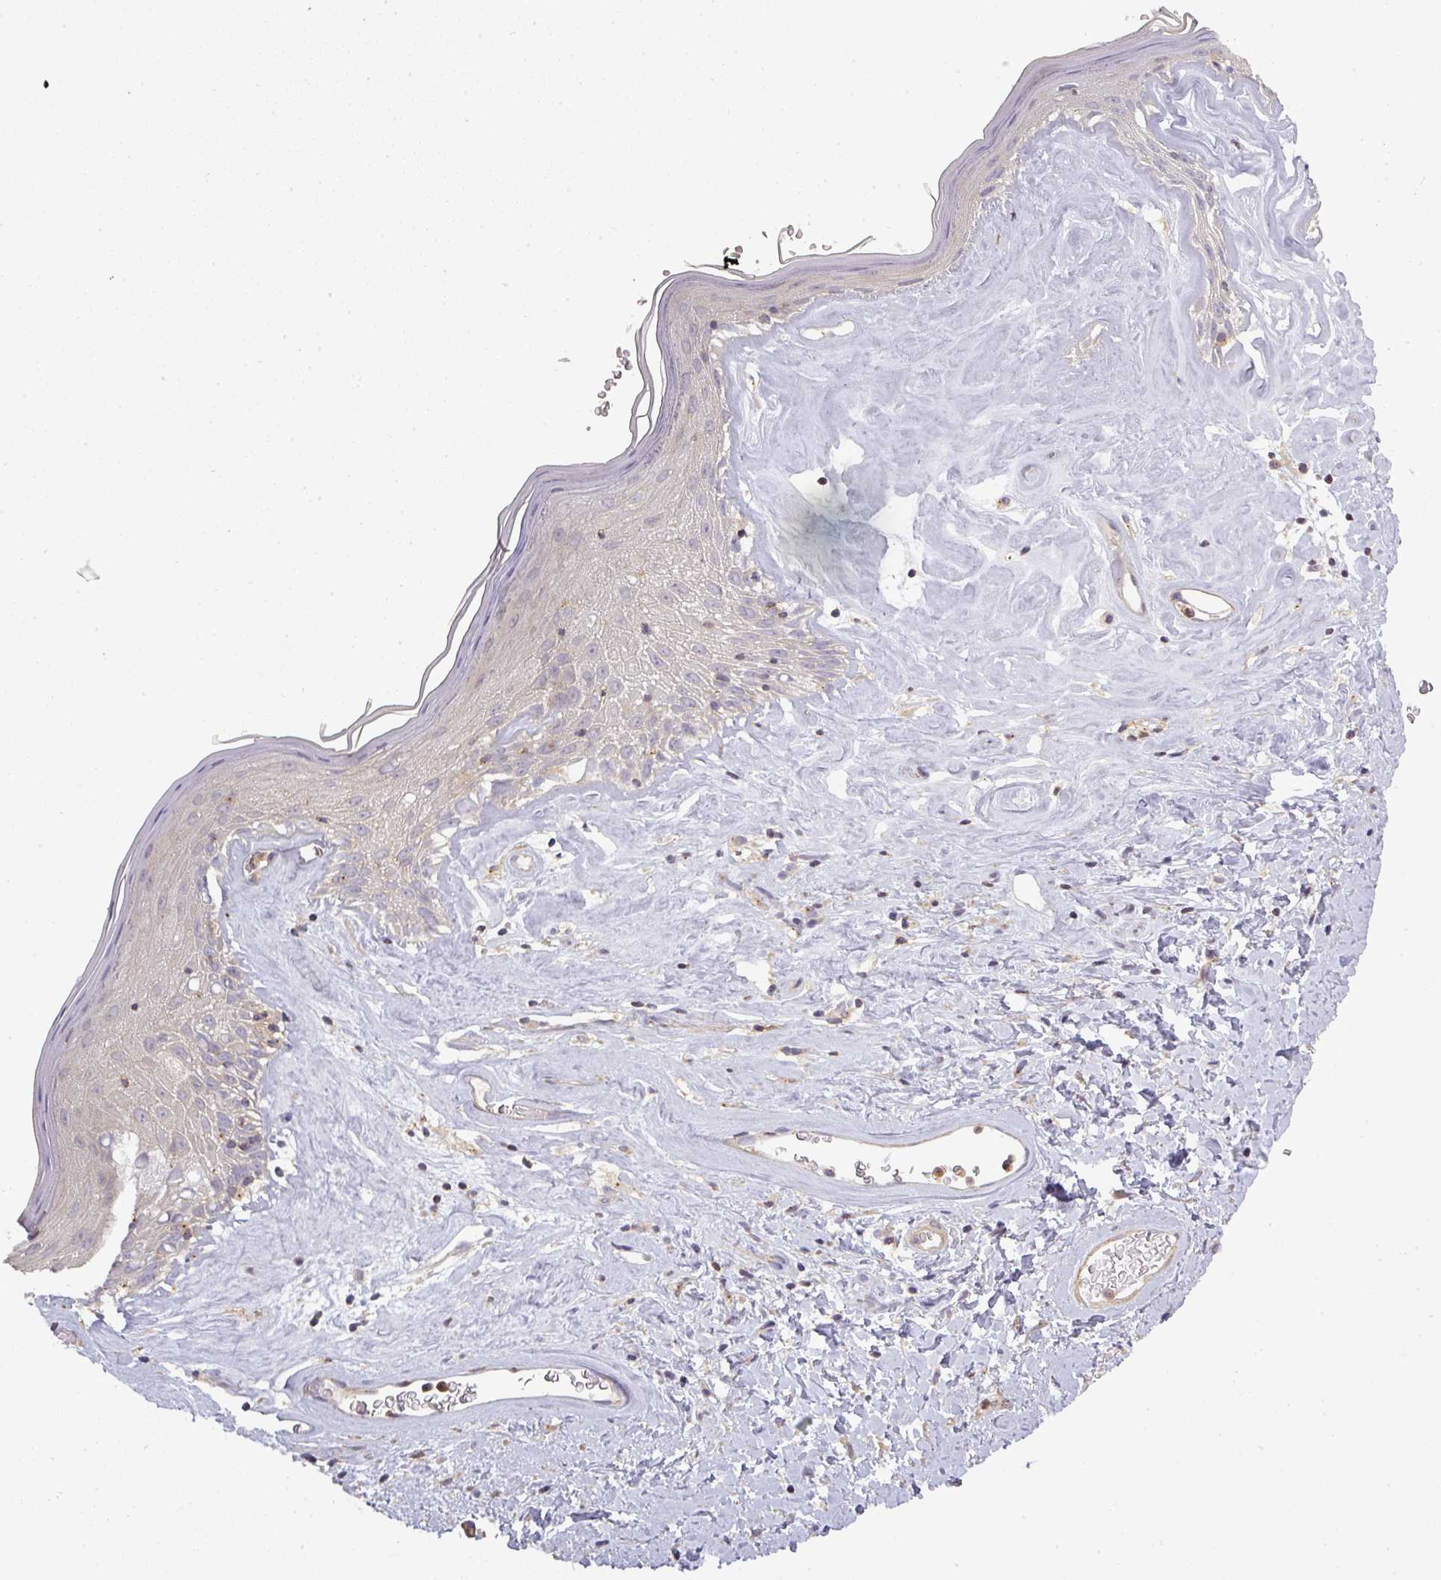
{"staining": {"intensity": "weak", "quantity": "25%-75%", "location": "cytoplasmic/membranous"}, "tissue": "skin", "cell_type": "Epidermal cells", "image_type": "normal", "snomed": [{"axis": "morphology", "description": "Normal tissue, NOS"}, {"axis": "morphology", "description": "Inflammation, NOS"}, {"axis": "topography", "description": "Vulva"}], "caption": "A low amount of weak cytoplasmic/membranous expression is seen in about 25%-75% of epidermal cells in unremarkable skin. Using DAB (3,3'-diaminobenzidine) (brown) and hematoxylin (blue) stains, captured at high magnification using brightfield microscopy.", "gene": "NIN", "patient": {"sex": "female", "age": 86}}